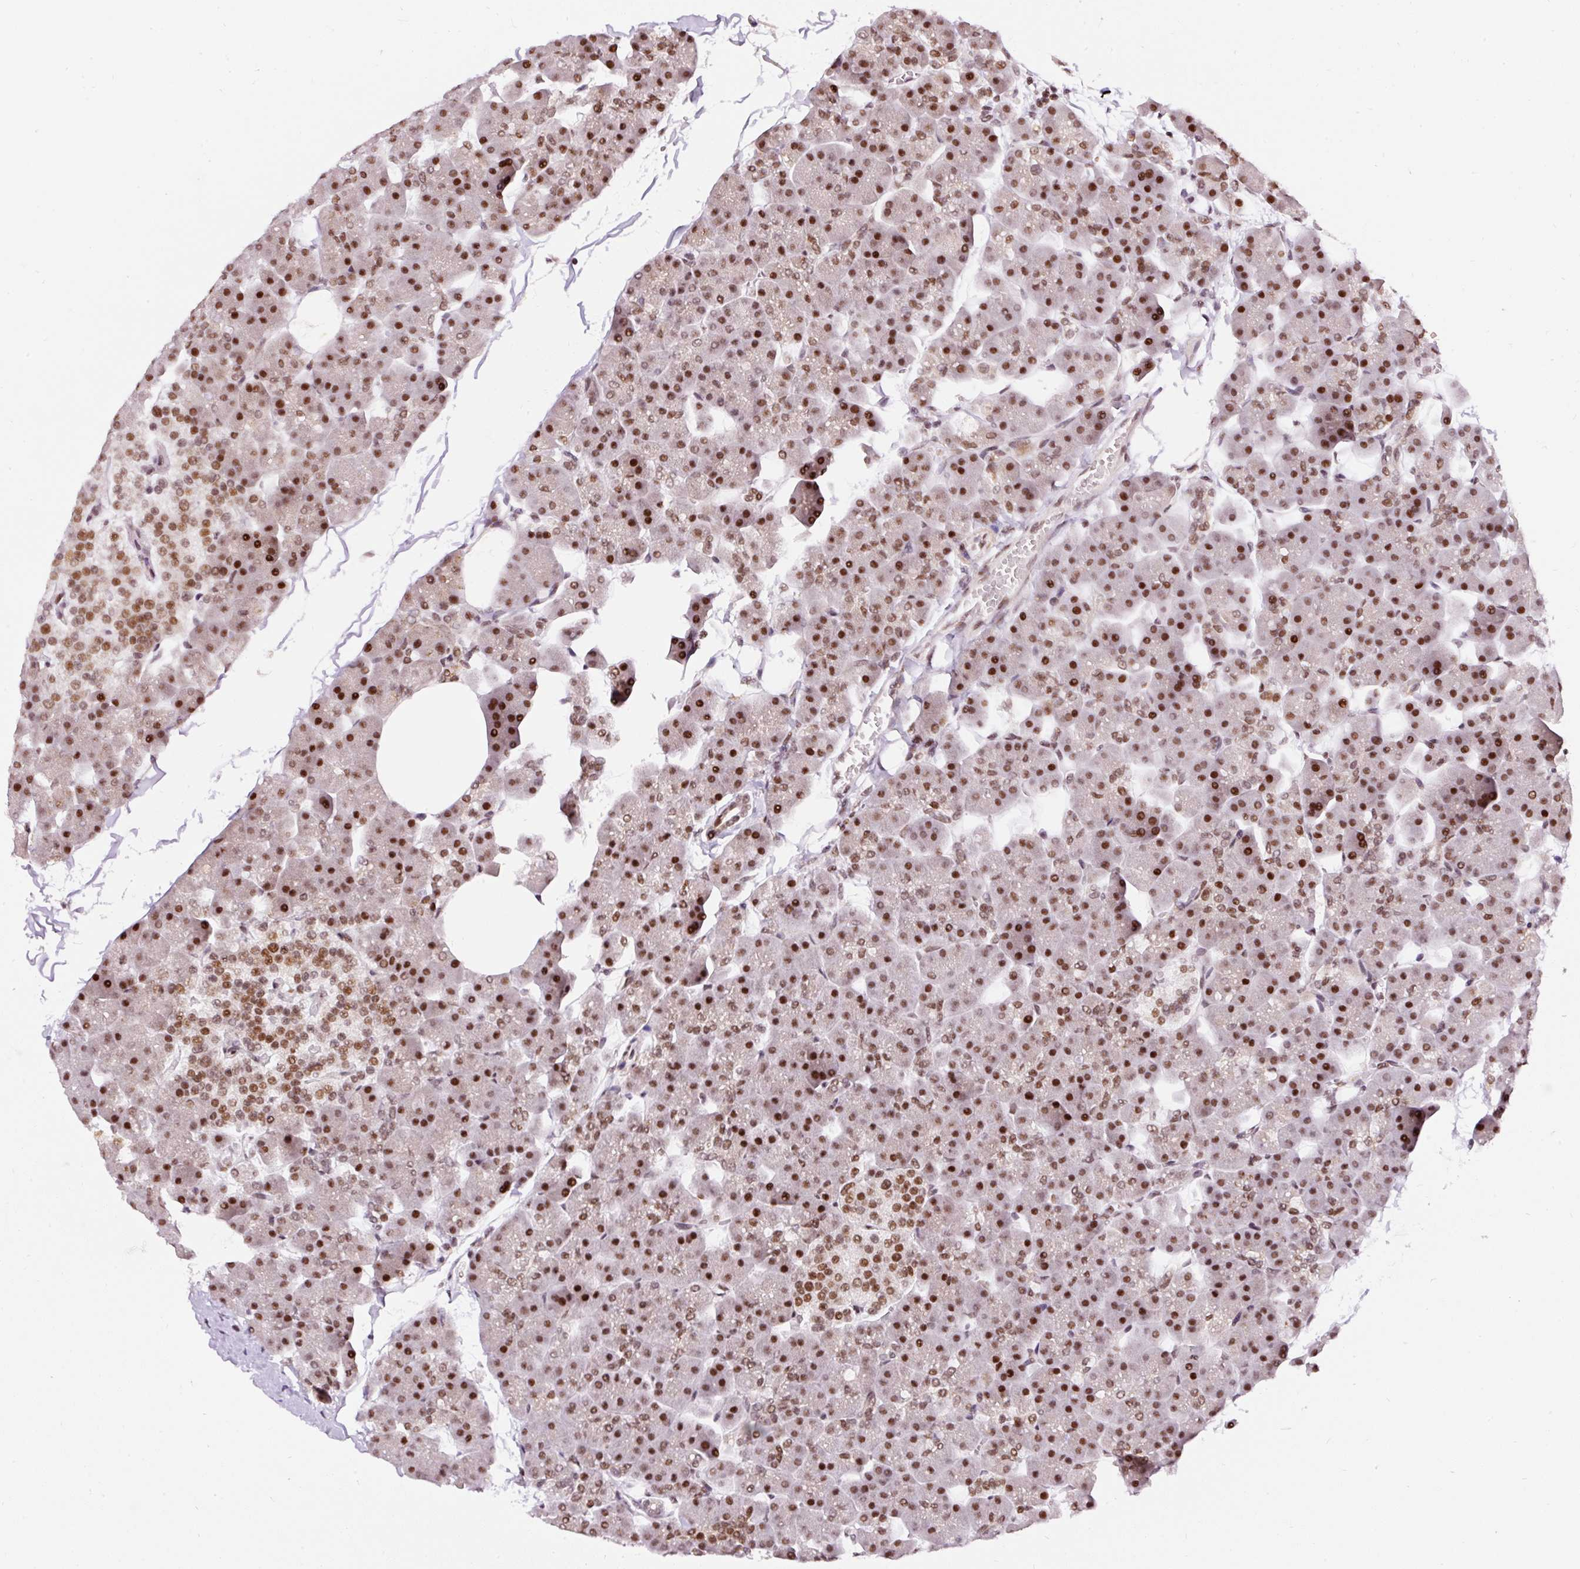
{"staining": {"intensity": "strong", "quantity": ">75%", "location": "nuclear"}, "tissue": "pancreas", "cell_type": "Exocrine glandular cells", "image_type": "normal", "snomed": [{"axis": "morphology", "description": "Normal tissue, NOS"}, {"axis": "topography", "description": "Pancreas"}], "caption": "This image shows immunohistochemistry (IHC) staining of normal human pancreas, with high strong nuclear staining in approximately >75% of exocrine glandular cells.", "gene": "HNRNPC", "patient": {"sex": "male", "age": 35}}